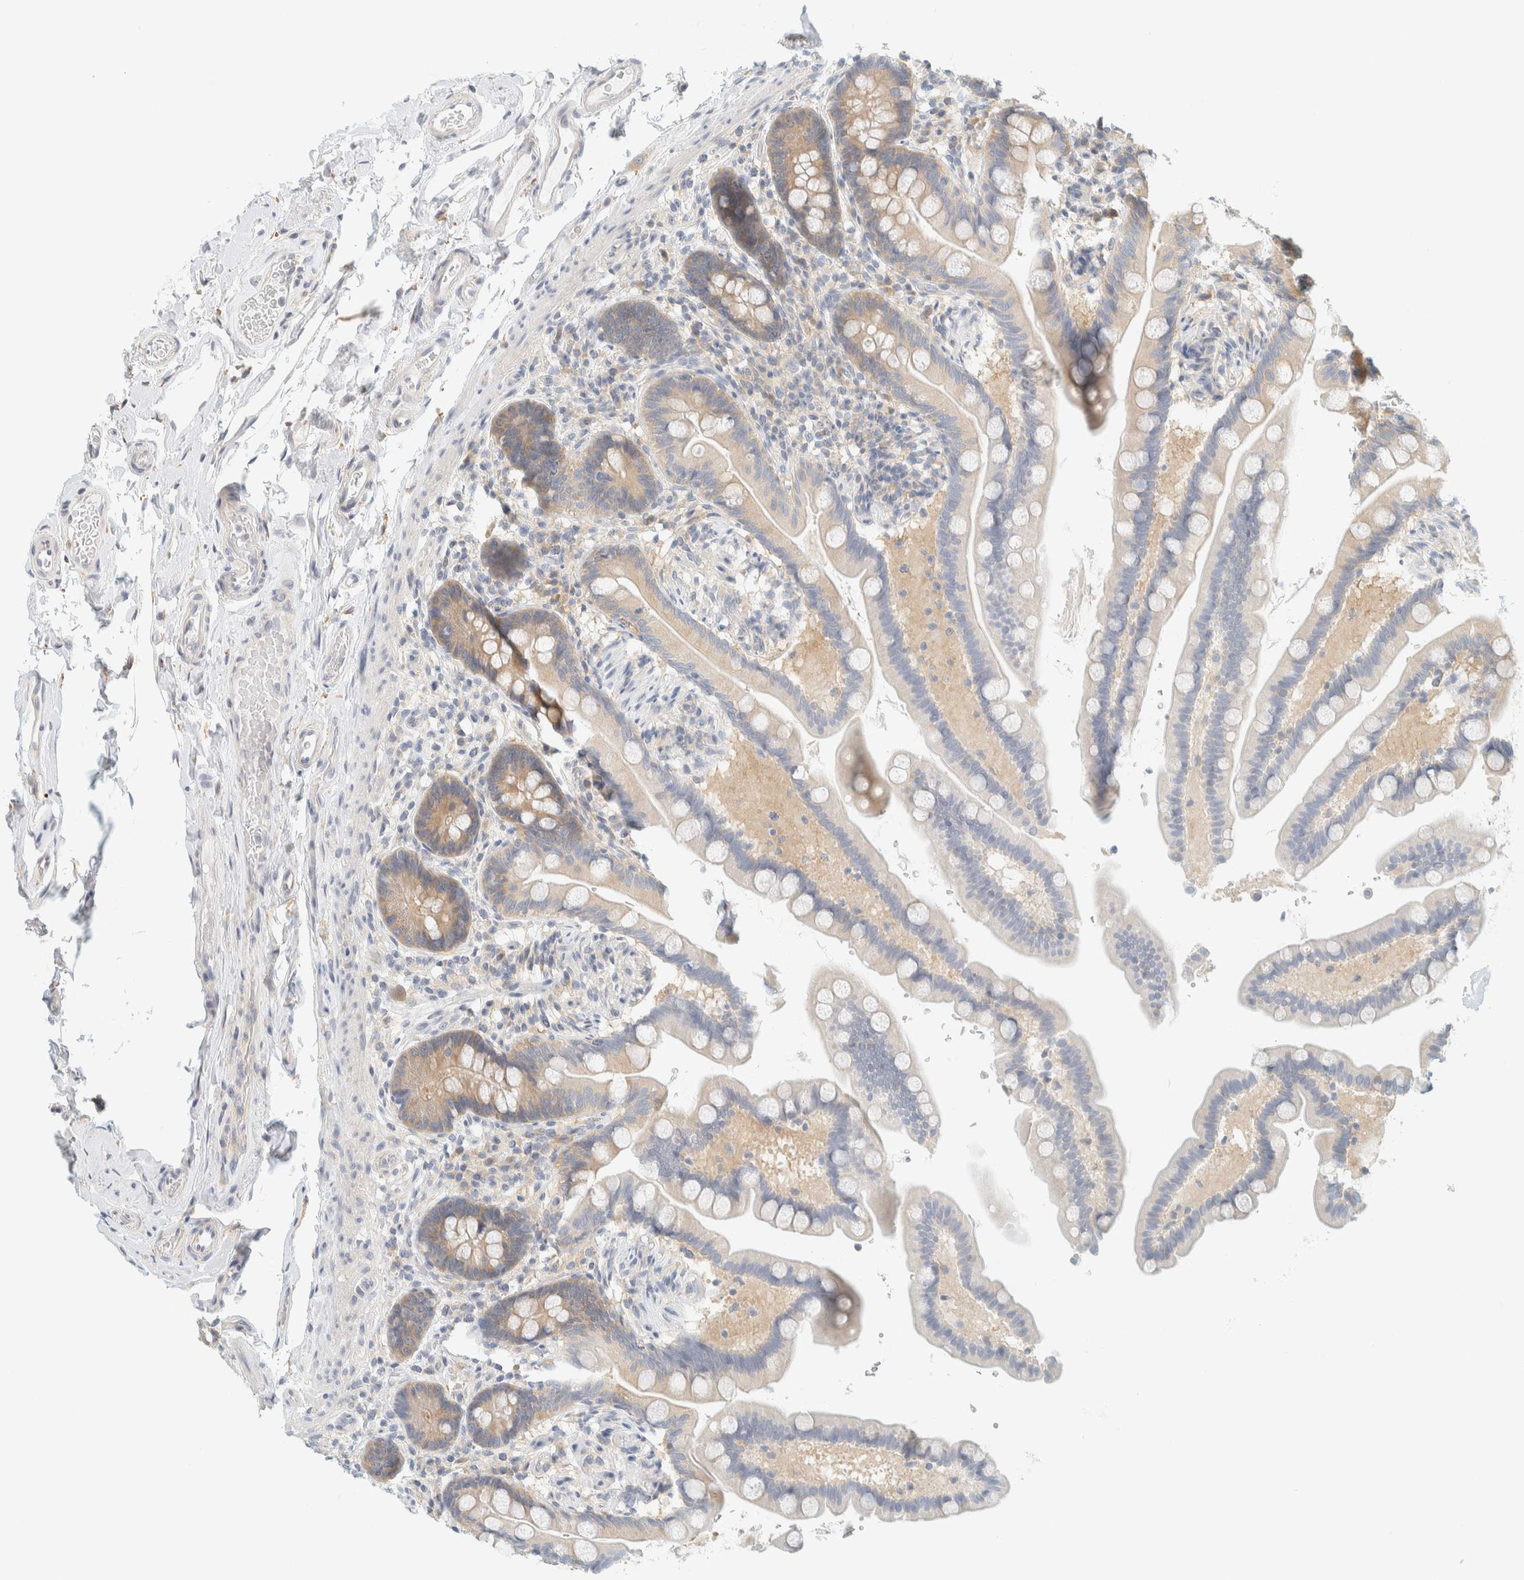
{"staining": {"intensity": "negative", "quantity": "none", "location": "none"}, "tissue": "colon", "cell_type": "Endothelial cells", "image_type": "normal", "snomed": [{"axis": "morphology", "description": "Normal tissue, NOS"}, {"axis": "topography", "description": "Smooth muscle"}, {"axis": "topography", "description": "Colon"}], "caption": "This histopathology image is of normal colon stained with IHC to label a protein in brown with the nuclei are counter-stained blue. There is no staining in endothelial cells. (Brightfield microscopy of DAB (3,3'-diaminobenzidine) immunohistochemistry at high magnification).", "gene": "AARSD1", "patient": {"sex": "male", "age": 73}}